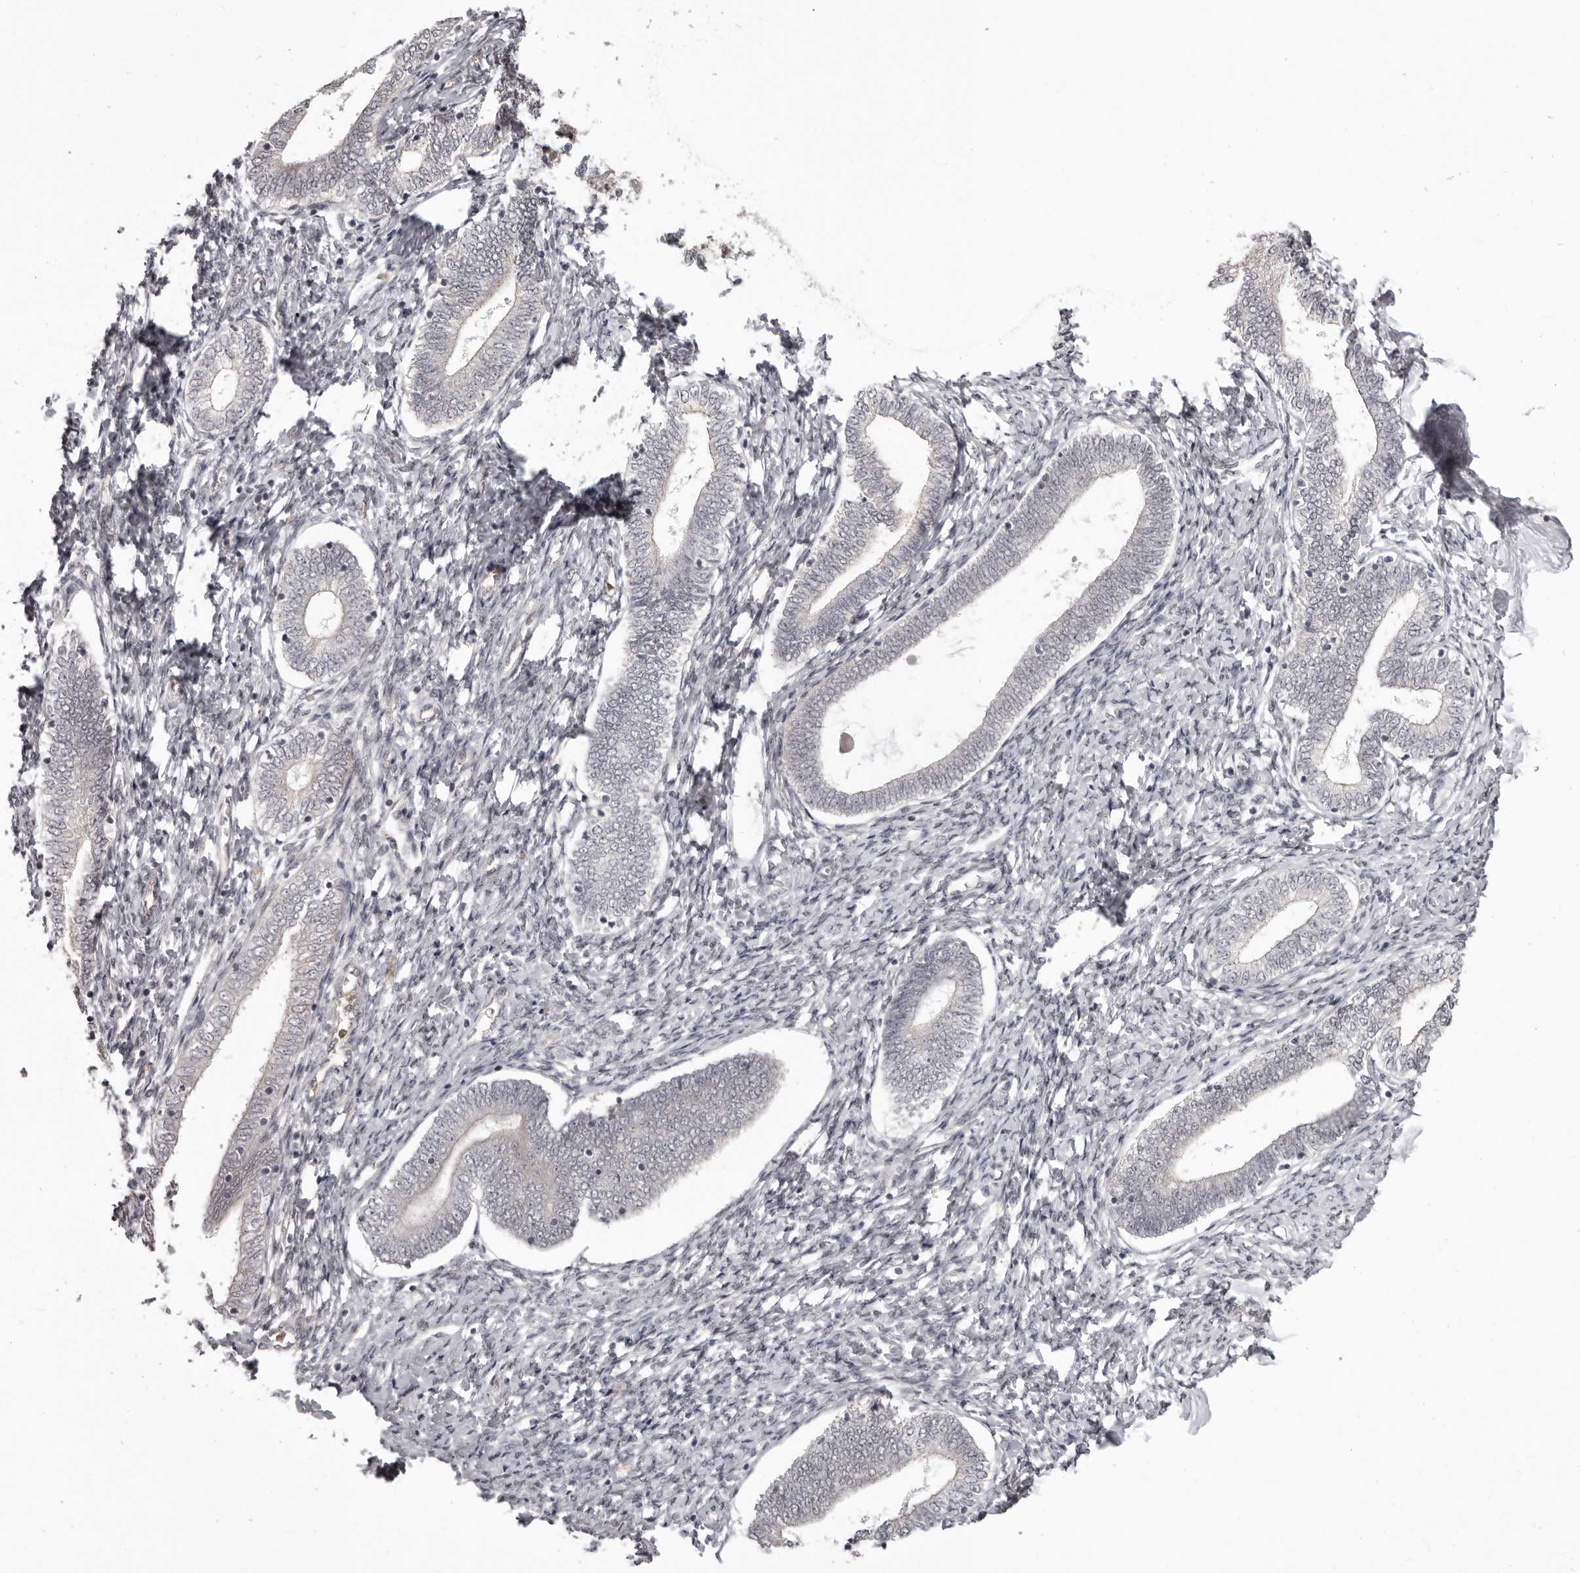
{"staining": {"intensity": "negative", "quantity": "none", "location": "none"}, "tissue": "endometrium", "cell_type": "Cells in endometrial stroma", "image_type": "normal", "snomed": [{"axis": "morphology", "description": "Normal tissue, NOS"}, {"axis": "topography", "description": "Endometrium"}], "caption": "The histopathology image shows no significant positivity in cells in endometrial stroma of endometrium. (Stains: DAB (3,3'-diaminobenzidine) immunohistochemistry with hematoxylin counter stain, Microscopy: brightfield microscopy at high magnification).", "gene": "RNF2", "patient": {"sex": "female", "age": 72}}